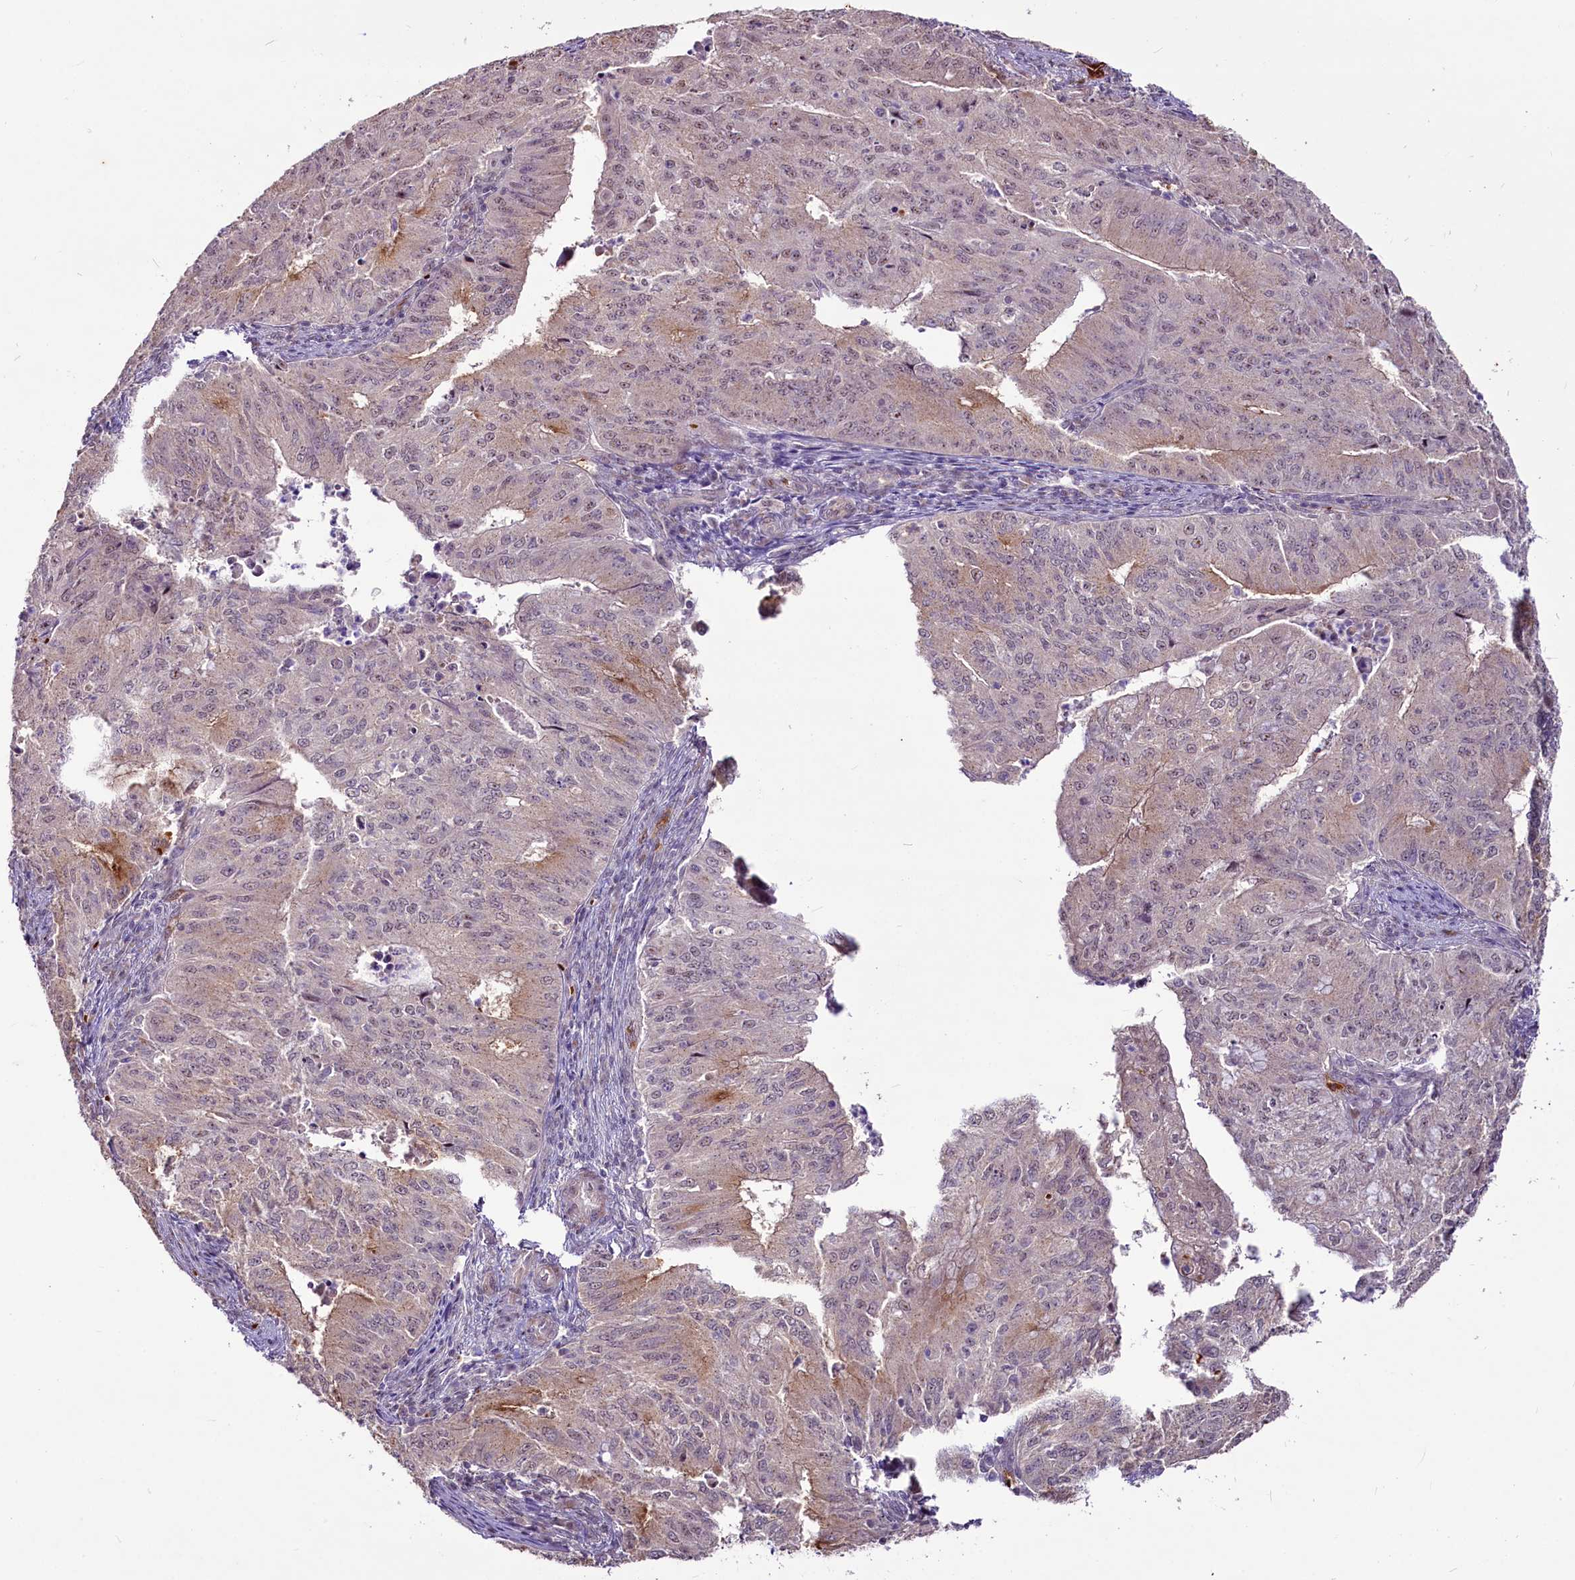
{"staining": {"intensity": "weak", "quantity": "<25%", "location": "cytoplasmic/membranous"}, "tissue": "endometrial cancer", "cell_type": "Tumor cells", "image_type": "cancer", "snomed": [{"axis": "morphology", "description": "Adenocarcinoma, NOS"}, {"axis": "topography", "description": "Endometrium"}], "caption": "The histopathology image displays no staining of tumor cells in endometrial cancer.", "gene": "SUSD3", "patient": {"sex": "female", "age": 50}}